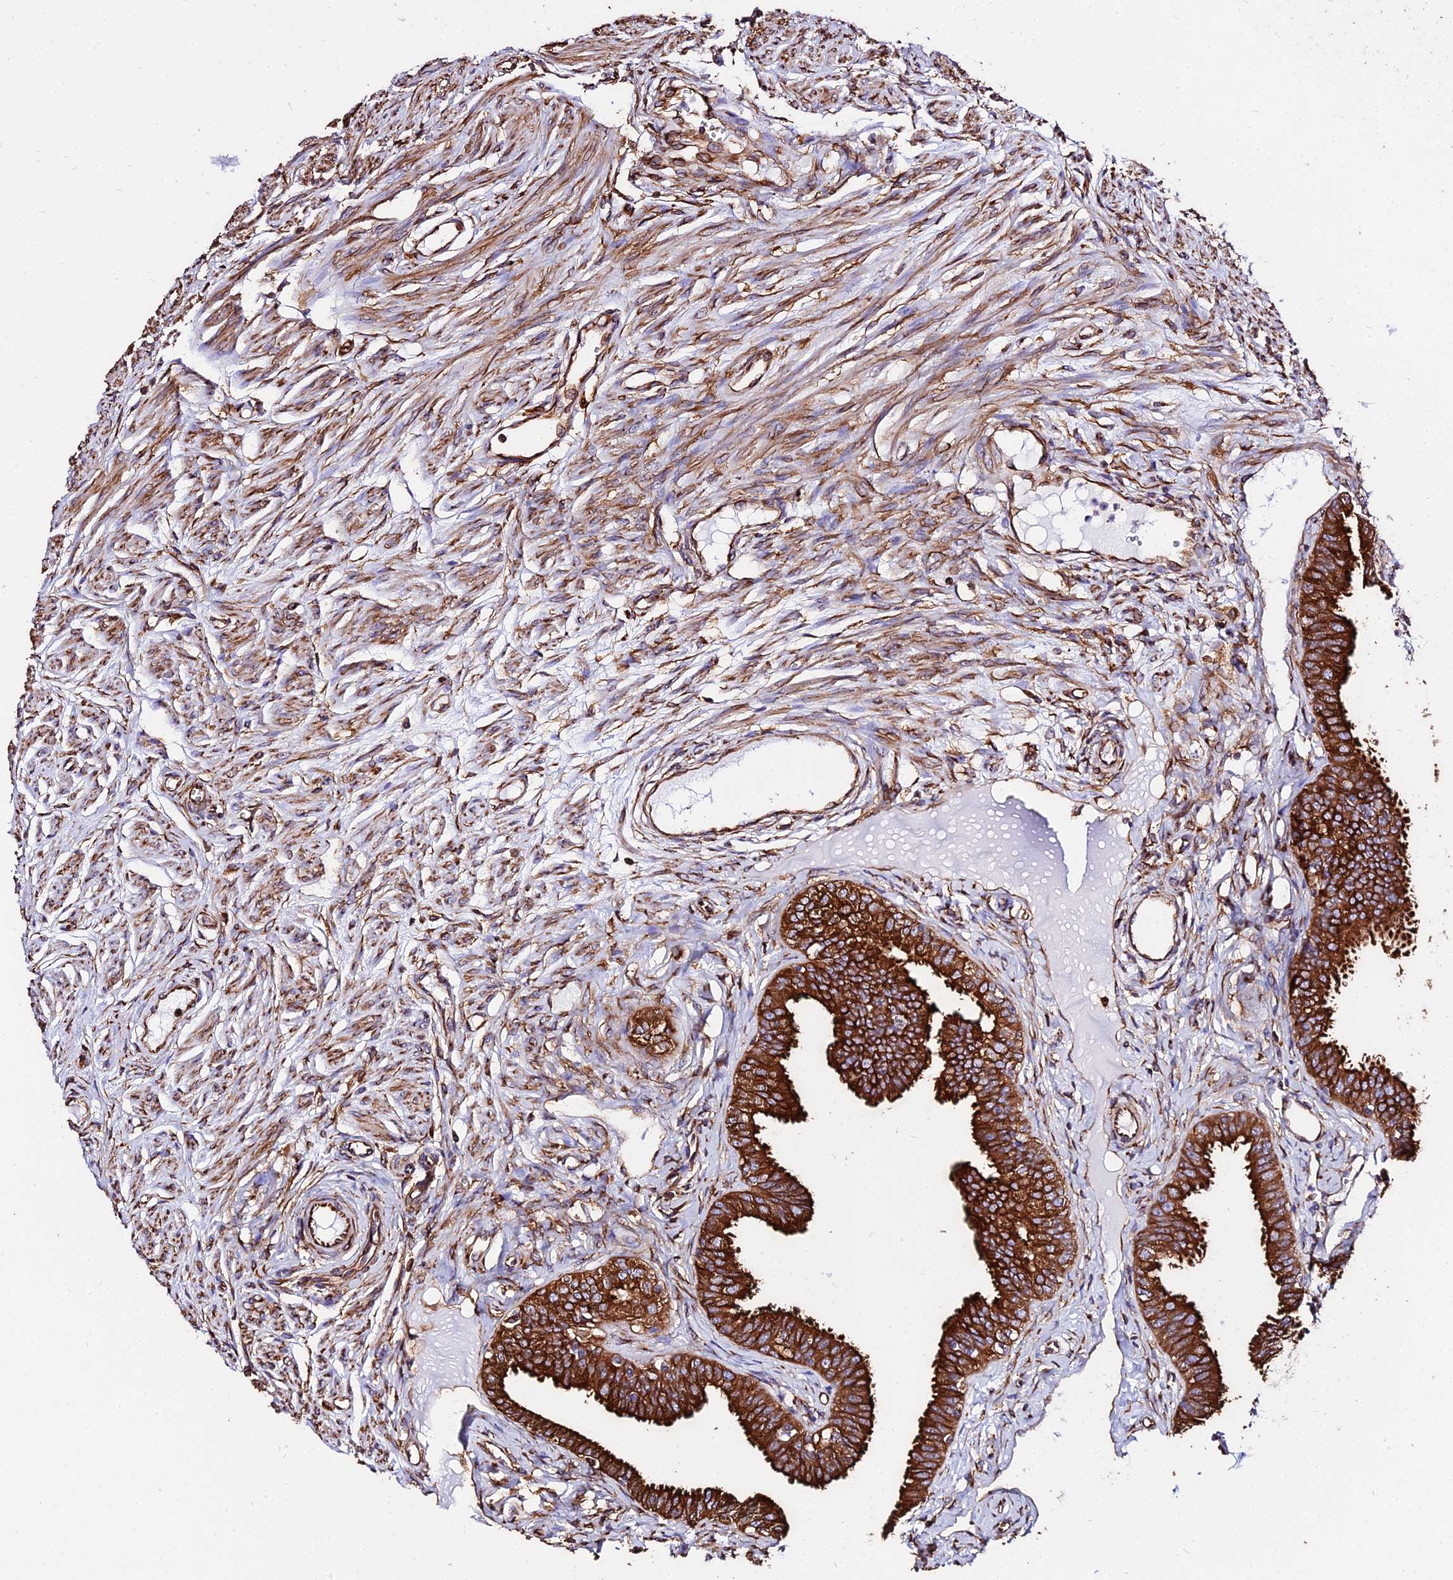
{"staining": {"intensity": "strong", "quantity": ">75%", "location": "cytoplasmic/membranous"}, "tissue": "fallopian tube", "cell_type": "Glandular cells", "image_type": "normal", "snomed": [{"axis": "morphology", "description": "Normal tissue, NOS"}, {"axis": "morphology", "description": "Carcinoma, NOS"}, {"axis": "topography", "description": "Fallopian tube"}, {"axis": "topography", "description": "Ovary"}], "caption": "Immunohistochemical staining of benign human fallopian tube reveals high levels of strong cytoplasmic/membranous positivity in approximately >75% of glandular cells. (DAB (3,3'-diaminobenzidine) IHC, brown staining for protein, blue staining for nuclei).", "gene": "TUBA1A", "patient": {"sex": "female", "age": 59}}